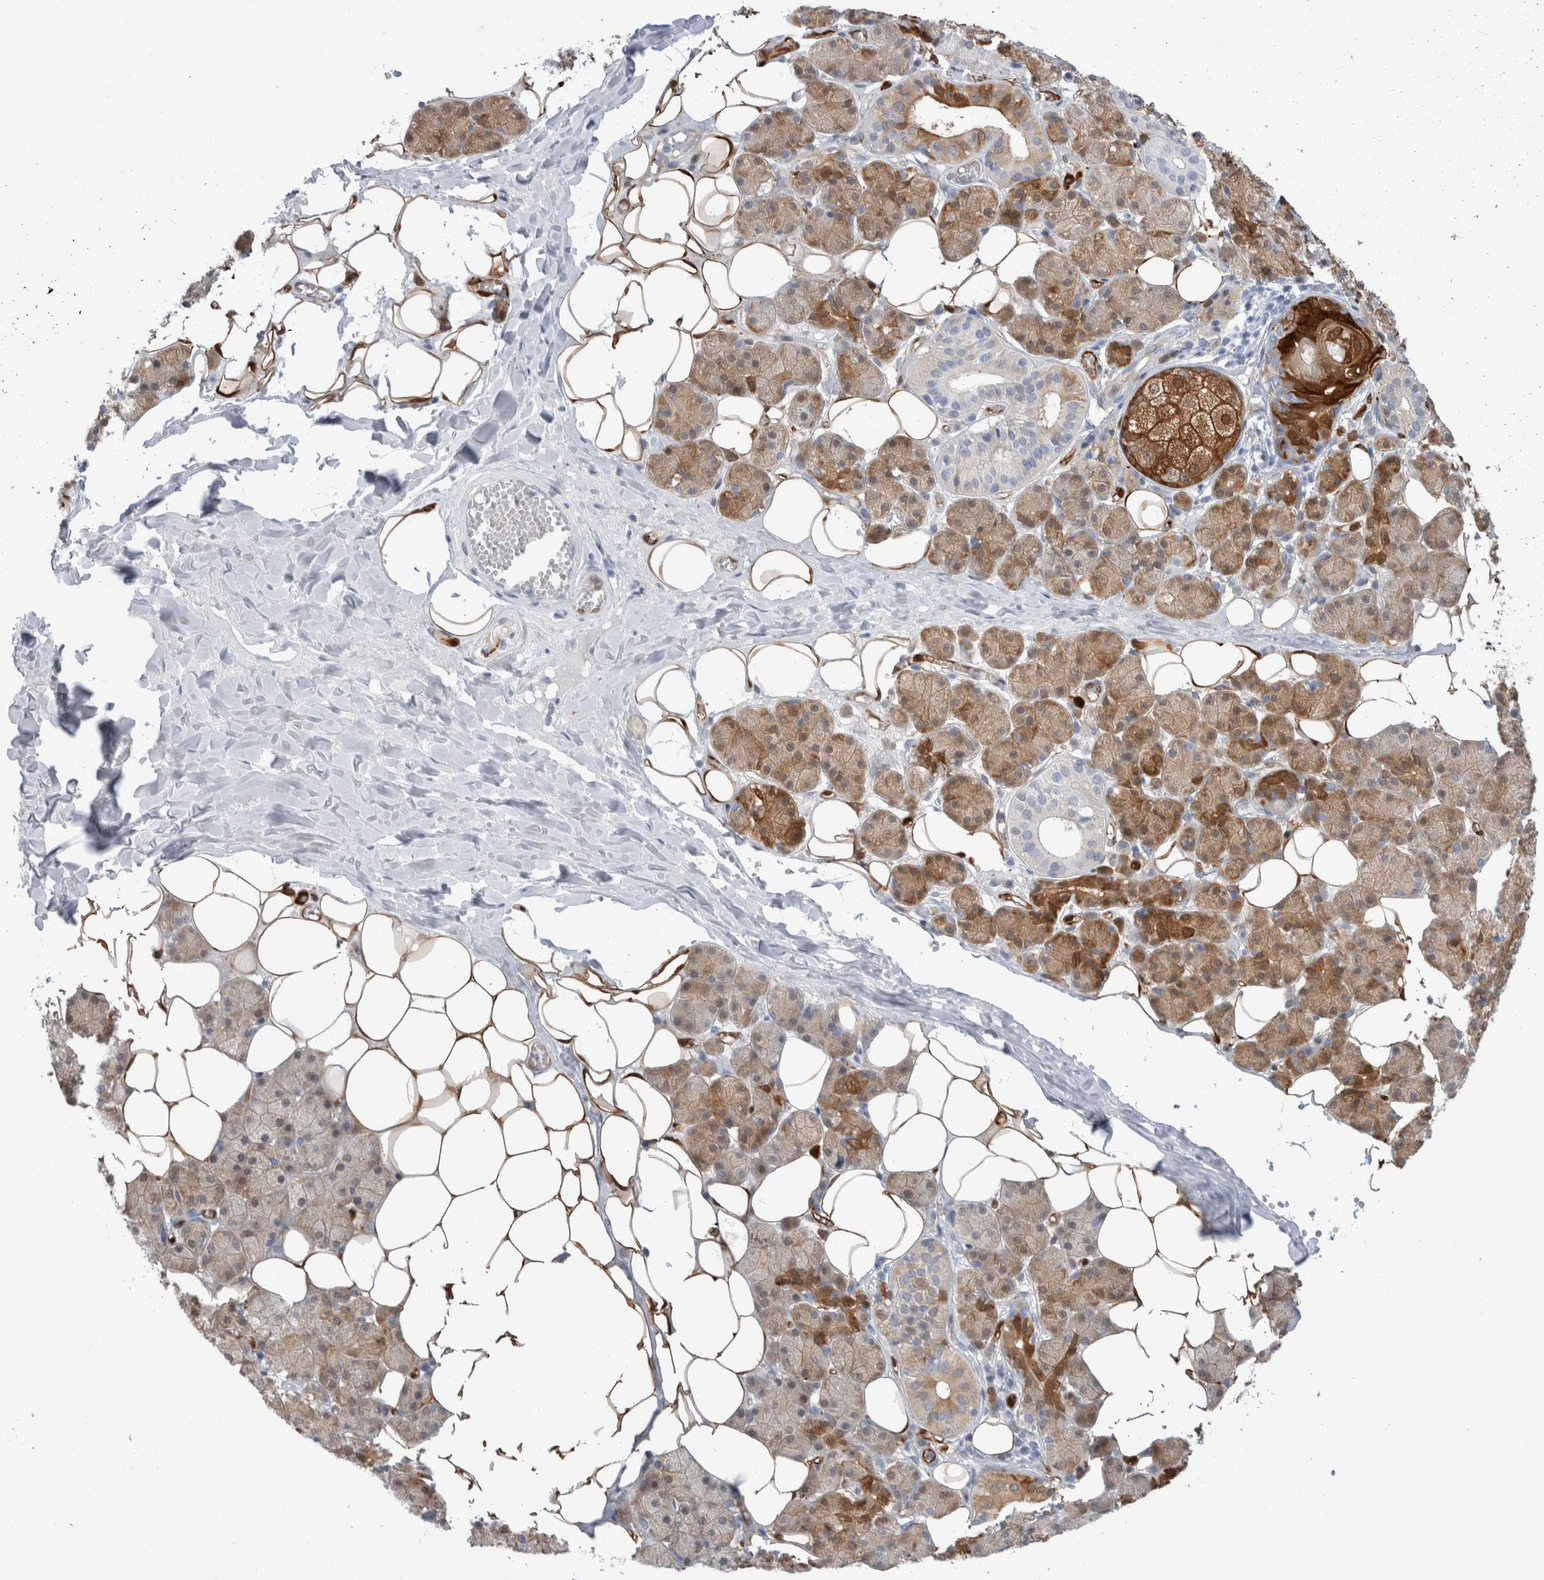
{"staining": {"intensity": "moderate", "quantity": ">75%", "location": "cytoplasmic/membranous,nuclear"}, "tissue": "salivary gland", "cell_type": "Glandular cells", "image_type": "normal", "snomed": [{"axis": "morphology", "description": "Normal tissue, NOS"}, {"axis": "topography", "description": "Salivary gland"}], "caption": "Immunohistochemistry (DAB (3,3'-diaminobenzidine)) staining of benign salivary gland shows moderate cytoplasmic/membranous,nuclear protein expression in approximately >75% of glandular cells.", "gene": "NAPEPLD", "patient": {"sex": "female", "age": 33}}